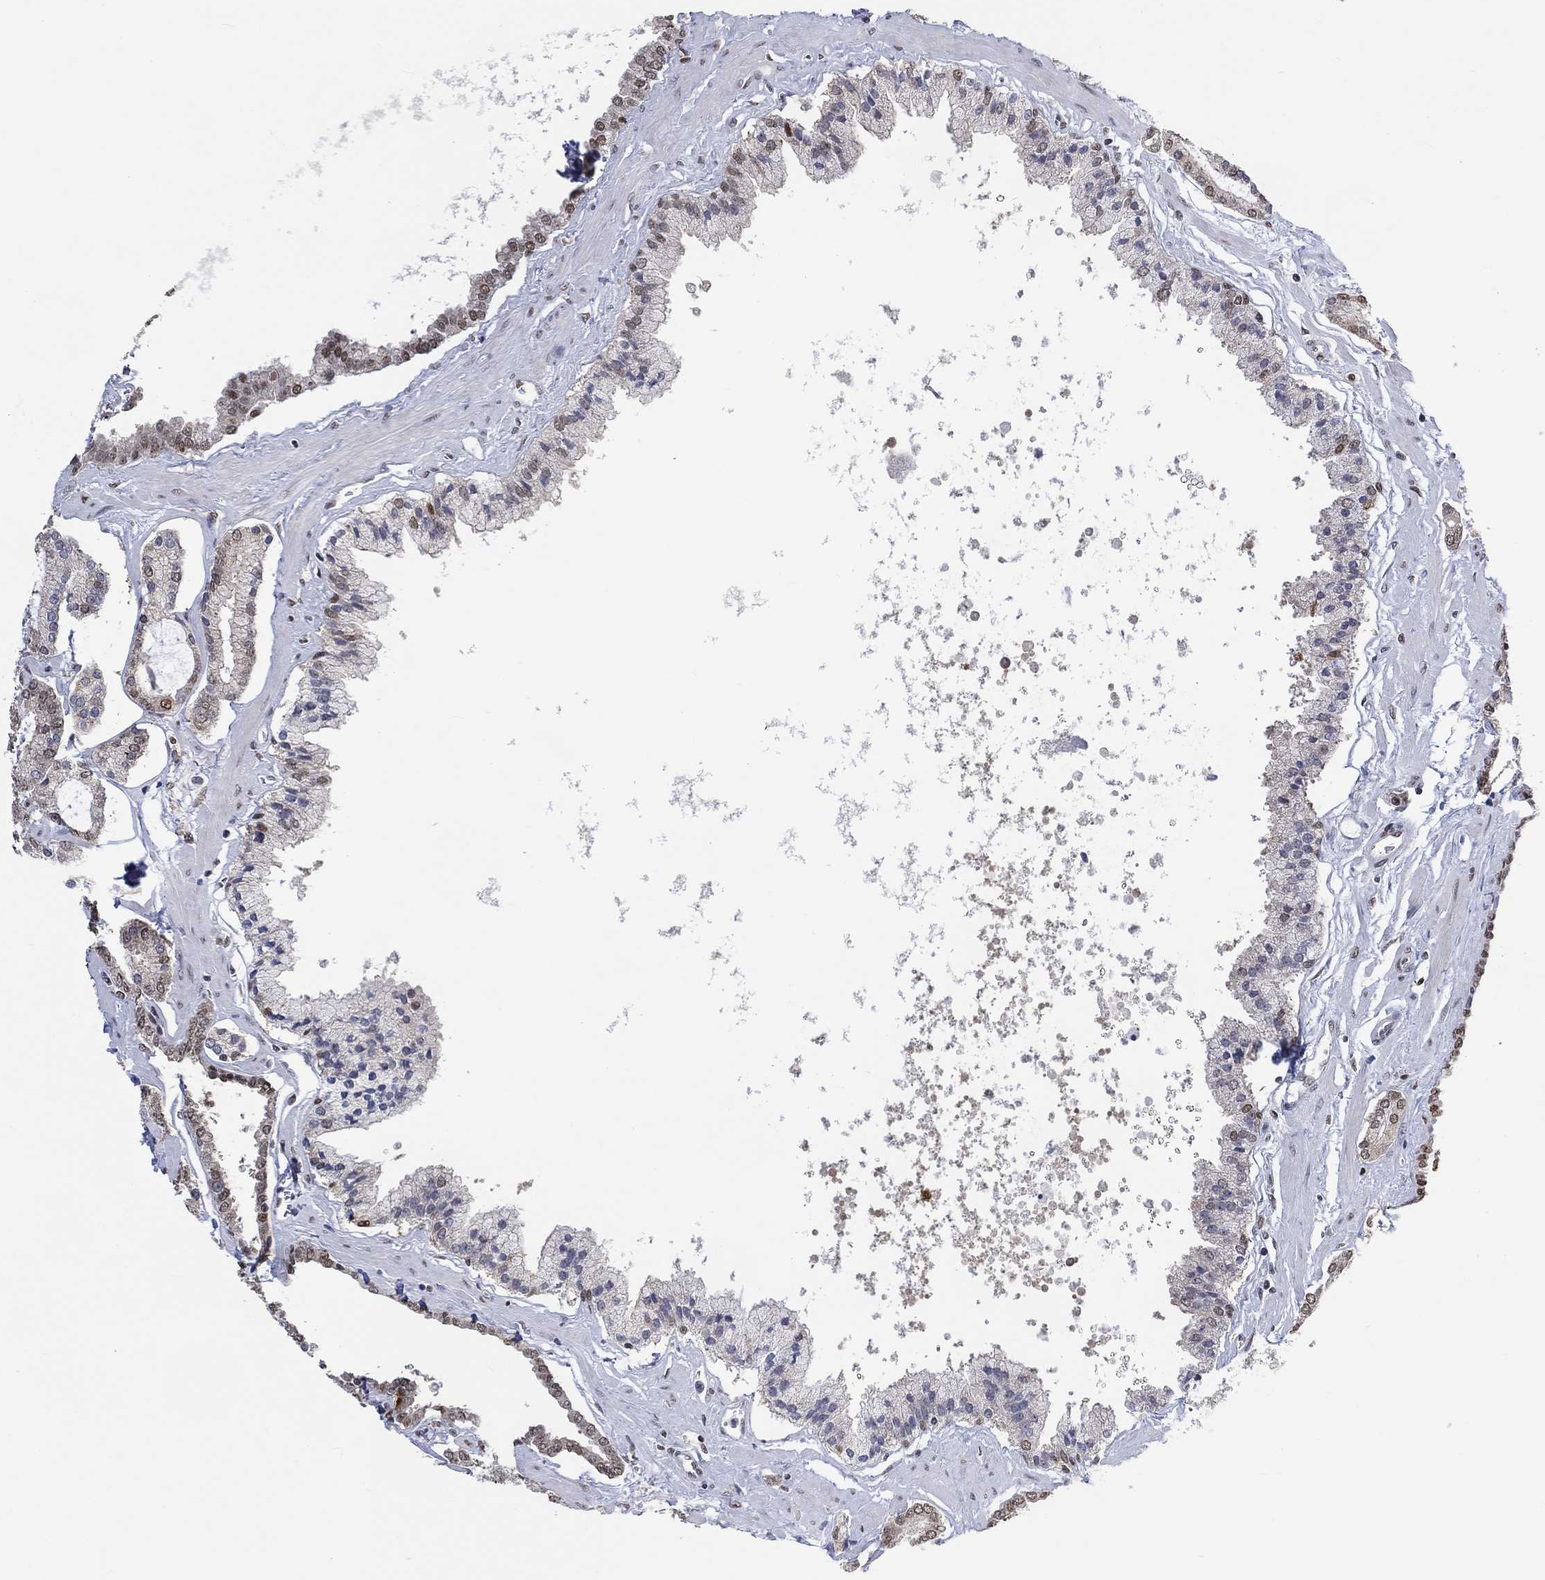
{"staining": {"intensity": "weak", "quantity": "25%-75%", "location": "nuclear"}, "tissue": "prostate cancer", "cell_type": "Tumor cells", "image_type": "cancer", "snomed": [{"axis": "morphology", "description": "Adenocarcinoma, NOS"}, {"axis": "topography", "description": "Prostate"}], "caption": "Immunohistochemistry micrograph of neoplastic tissue: prostate cancer stained using immunohistochemistry (IHC) exhibits low levels of weak protein expression localized specifically in the nuclear of tumor cells, appearing as a nuclear brown color.", "gene": "RAD54L2", "patient": {"sex": "male", "age": 63}}